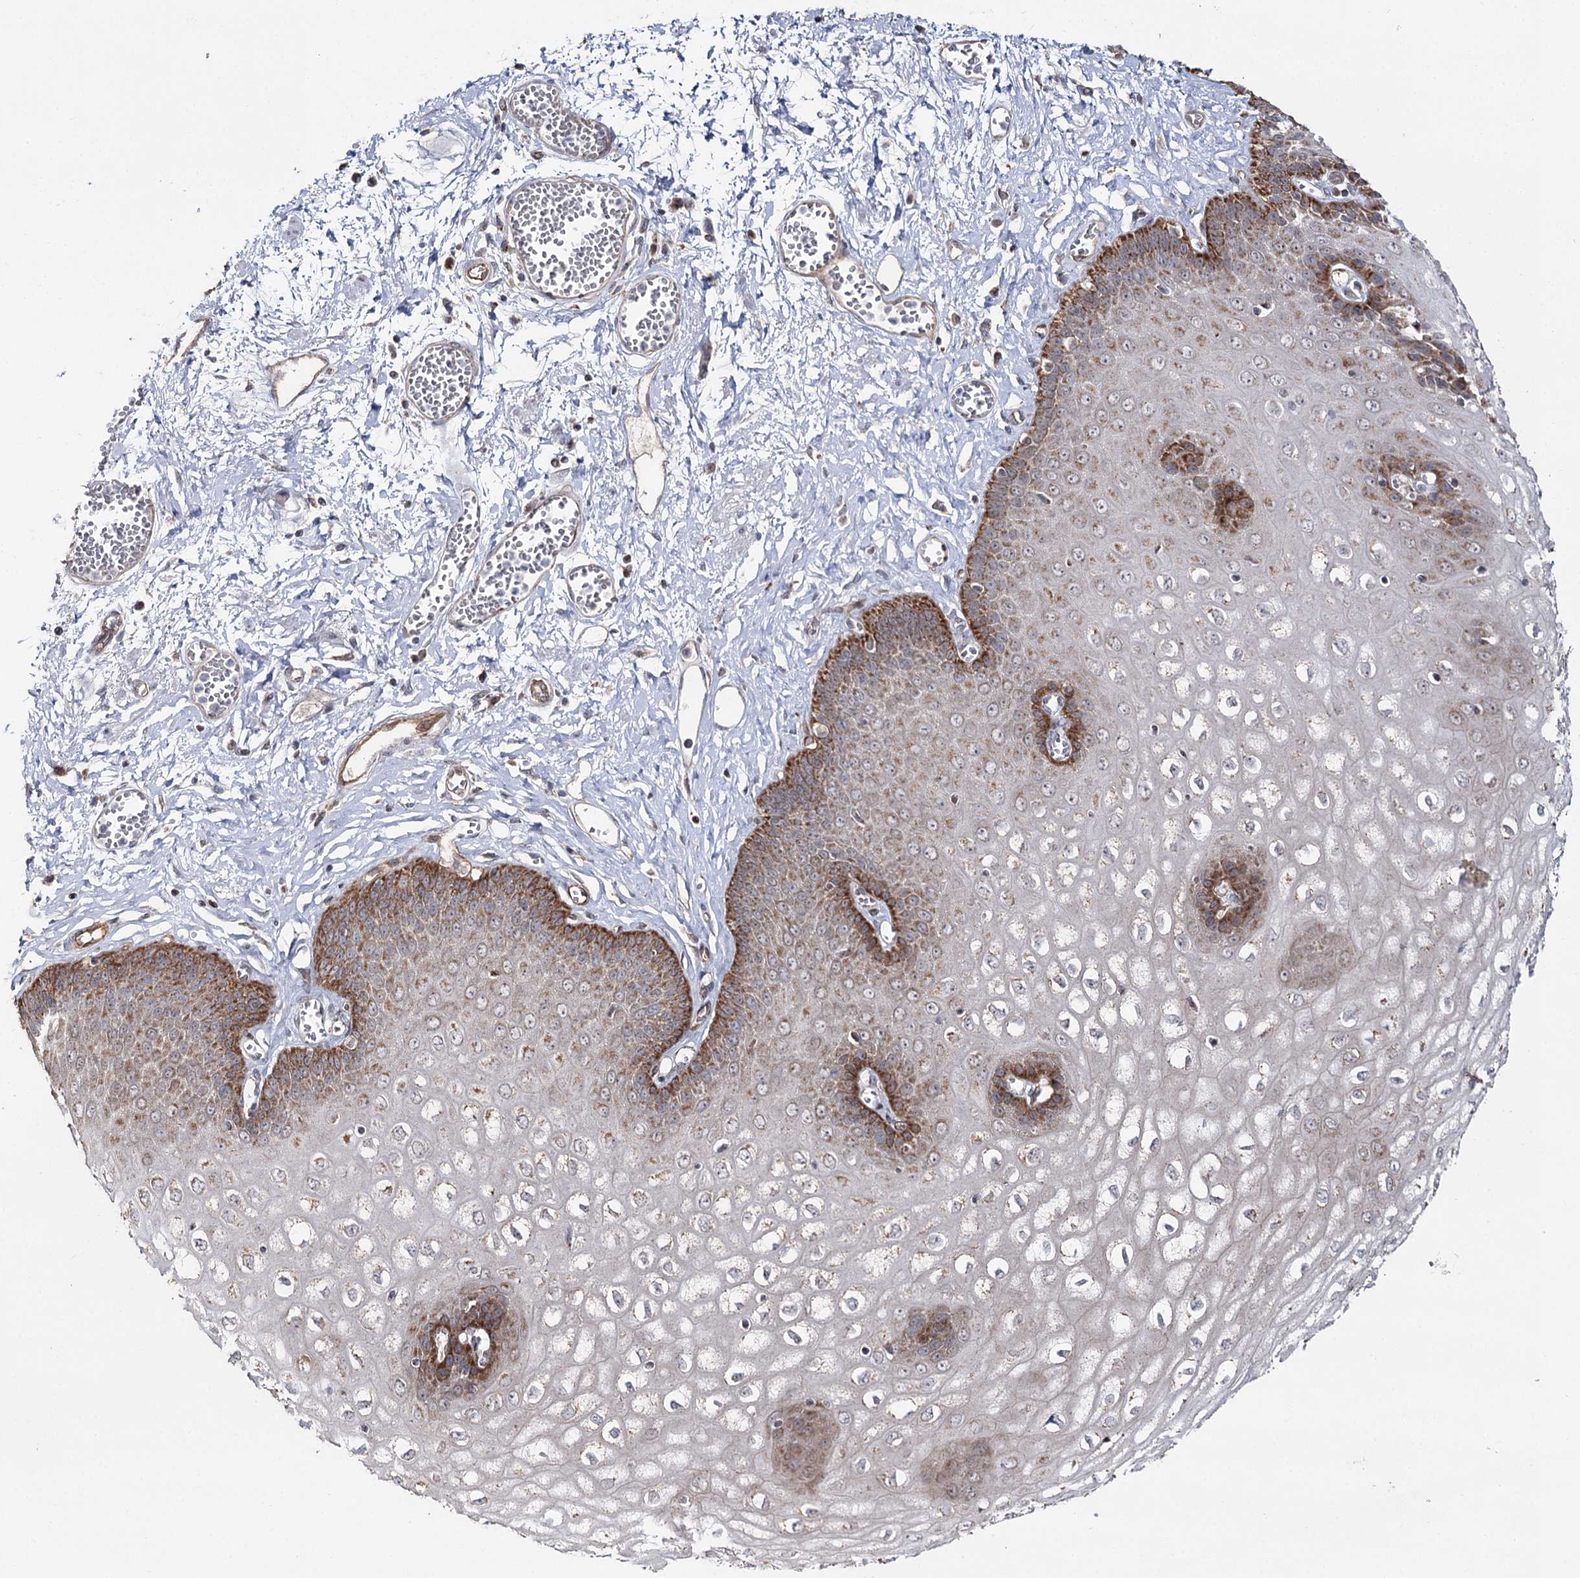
{"staining": {"intensity": "moderate", "quantity": "25%-75%", "location": "cytoplasmic/membranous"}, "tissue": "esophagus", "cell_type": "Squamous epithelial cells", "image_type": "normal", "snomed": [{"axis": "morphology", "description": "Normal tissue, NOS"}, {"axis": "topography", "description": "Esophagus"}], "caption": "Esophagus stained with a protein marker demonstrates moderate staining in squamous epithelial cells.", "gene": "CBR4", "patient": {"sex": "male", "age": 60}}